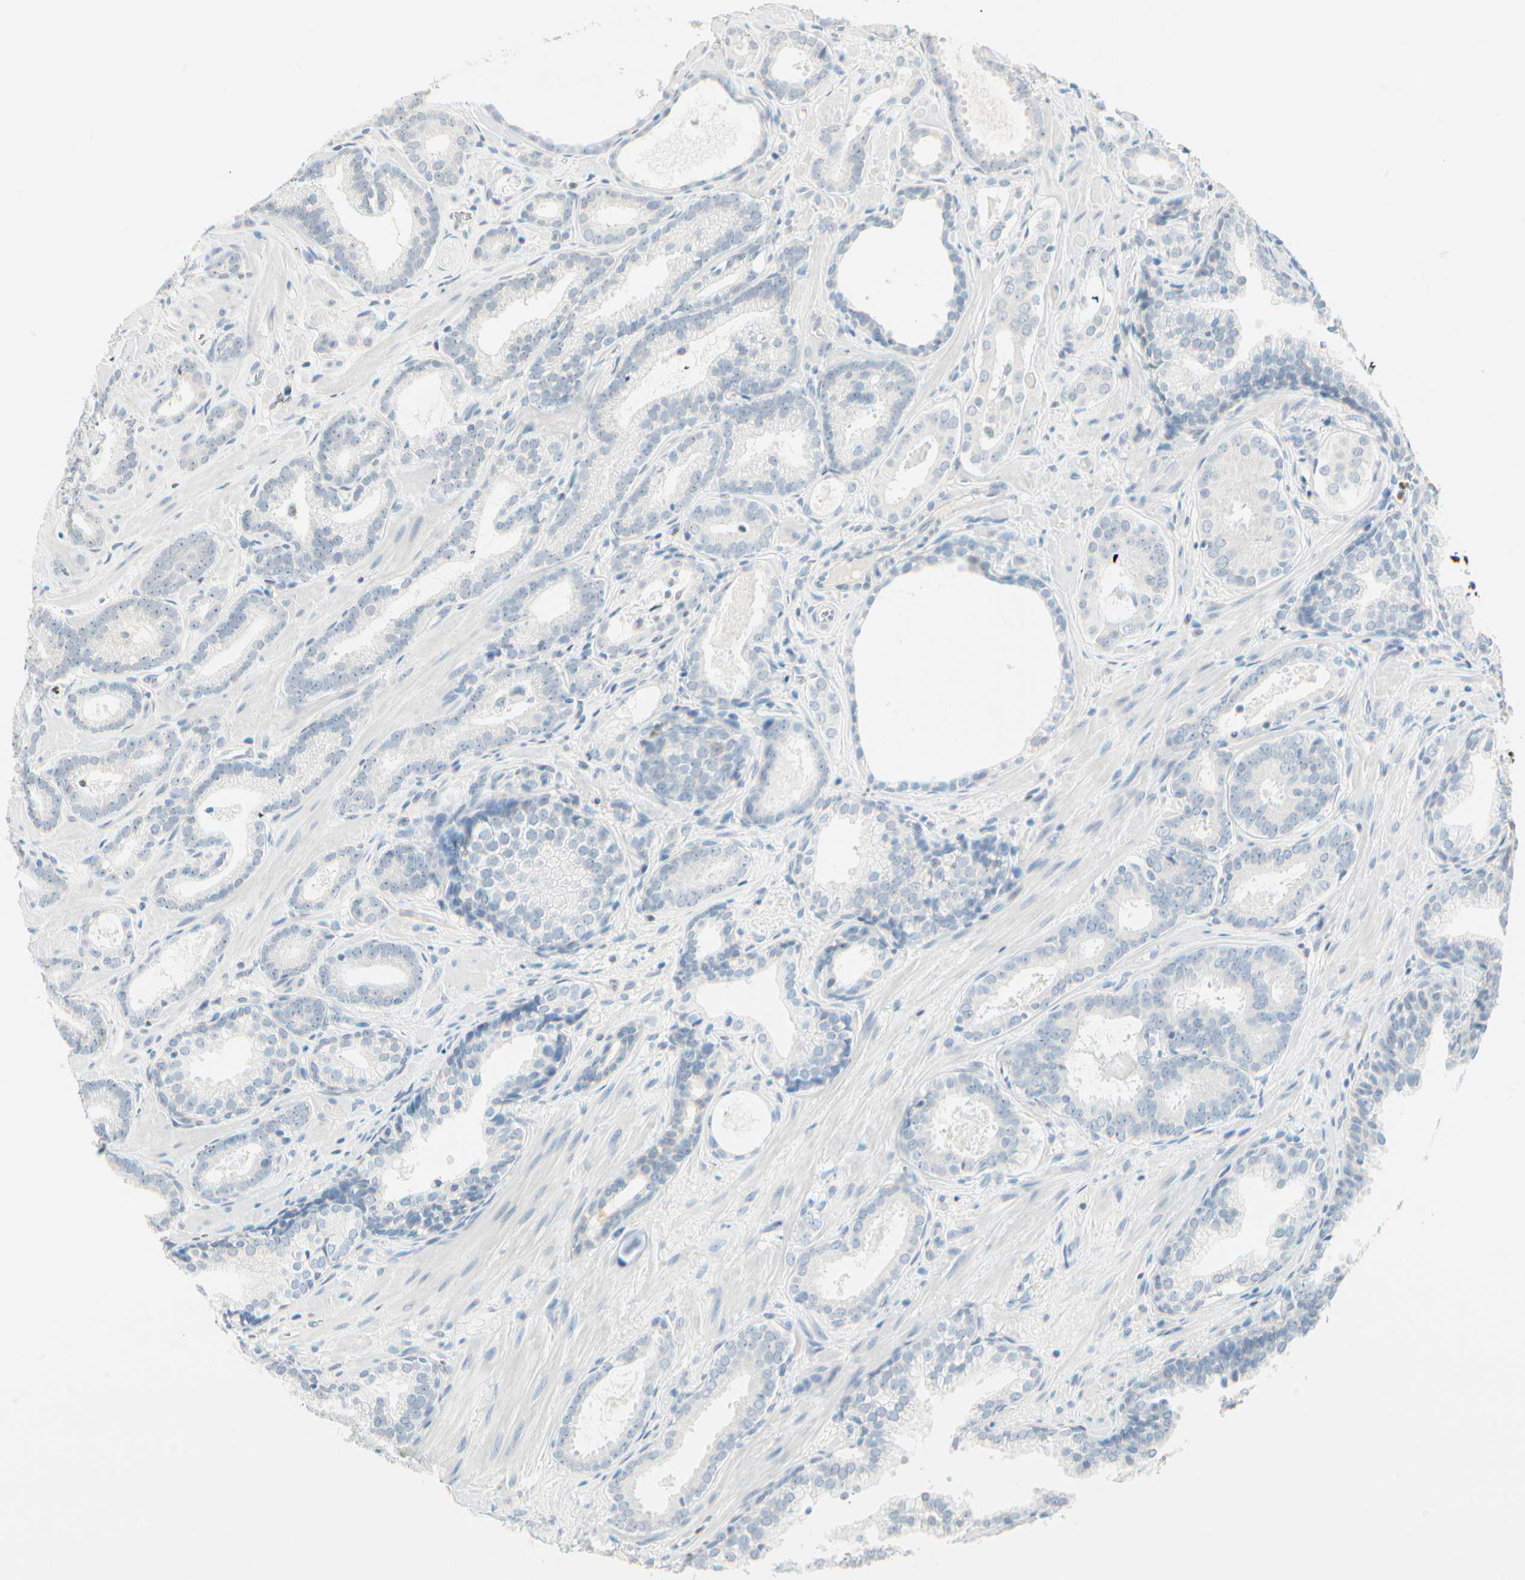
{"staining": {"intensity": "negative", "quantity": "none", "location": "none"}, "tissue": "prostate cancer", "cell_type": "Tumor cells", "image_type": "cancer", "snomed": [{"axis": "morphology", "description": "Adenocarcinoma, Low grade"}, {"axis": "topography", "description": "Prostate"}], "caption": "A micrograph of human prostate adenocarcinoma (low-grade) is negative for staining in tumor cells.", "gene": "MLLT10", "patient": {"sex": "male", "age": 57}}